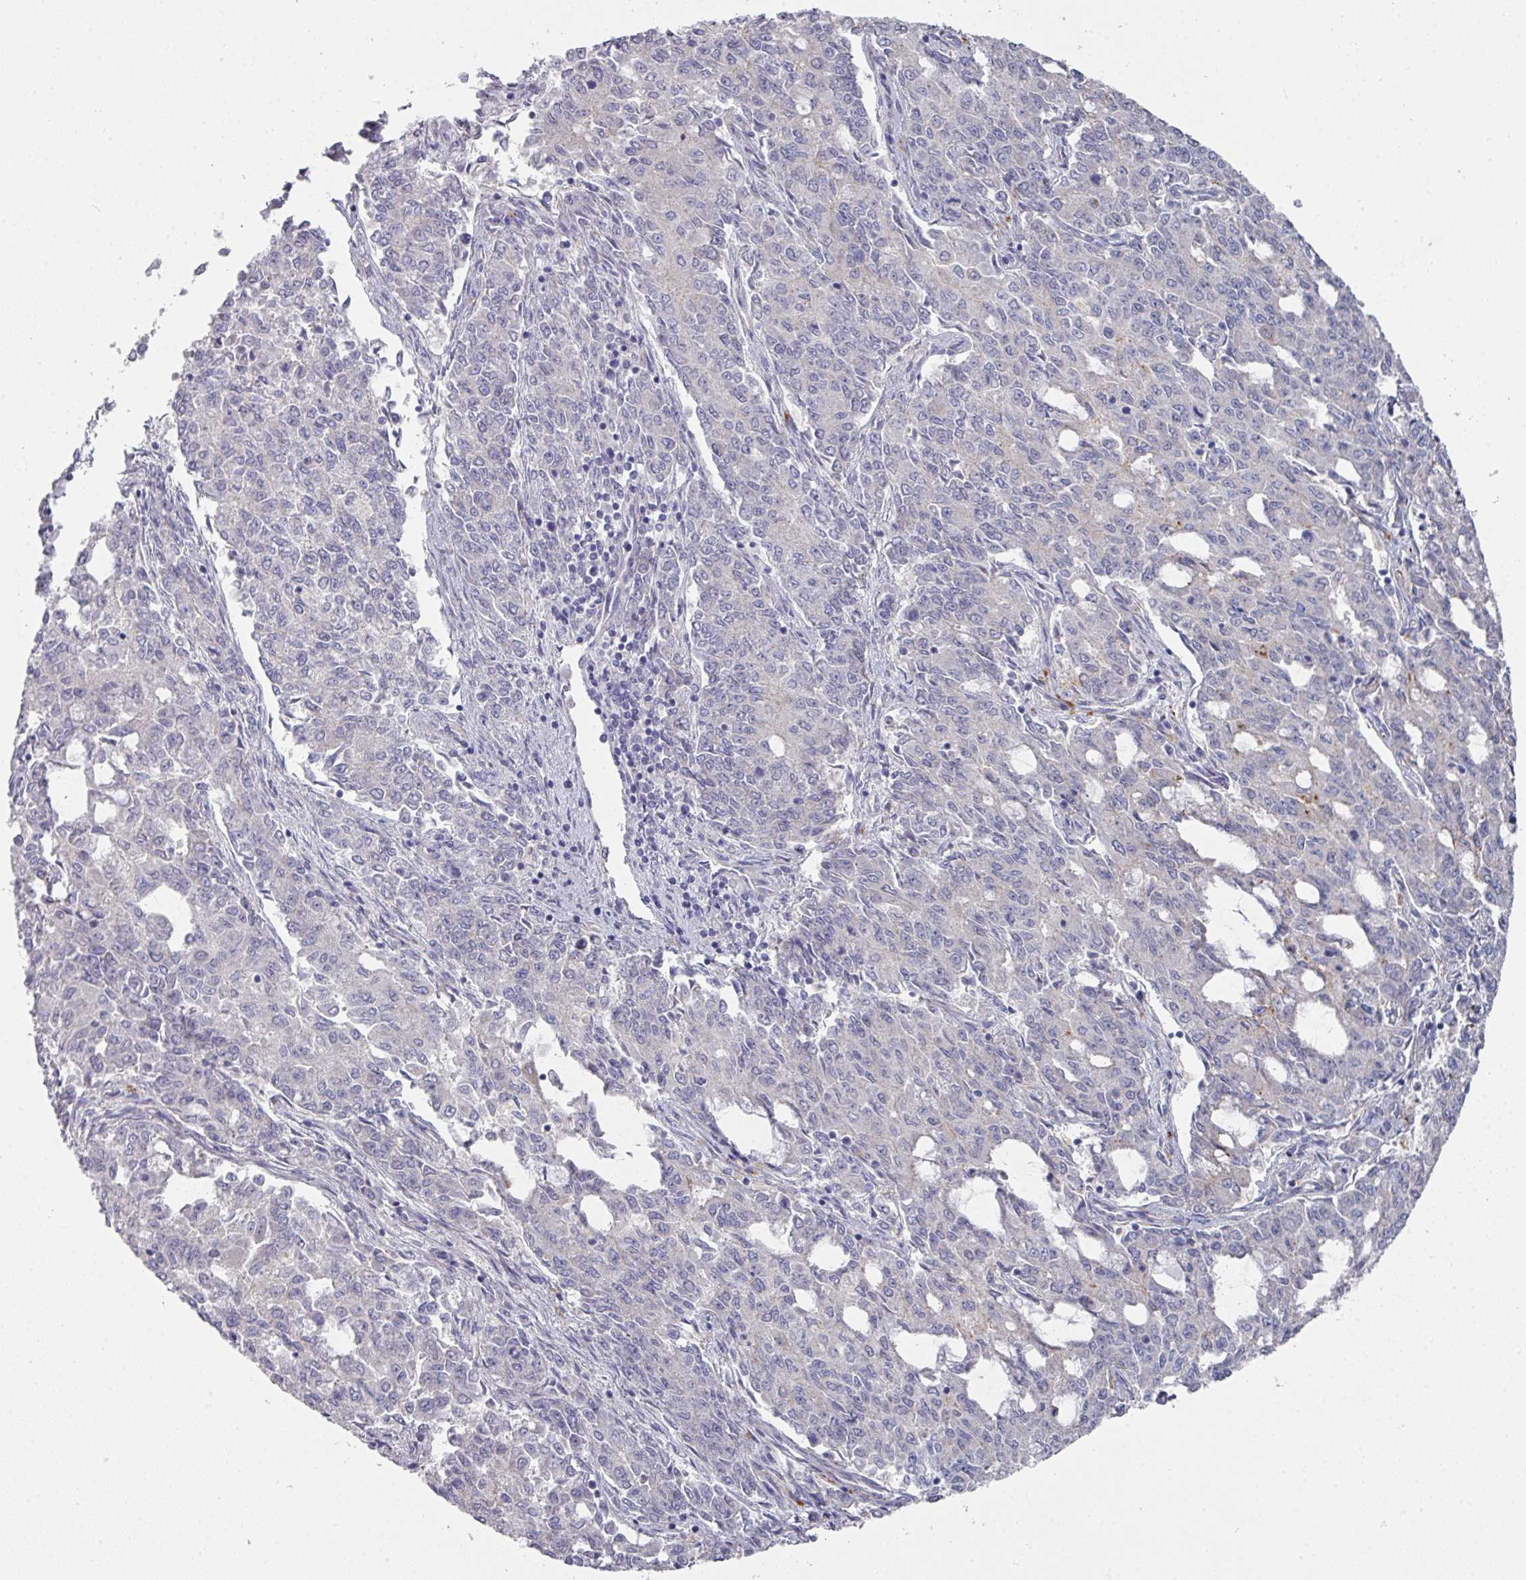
{"staining": {"intensity": "weak", "quantity": "<25%", "location": "cytoplasmic/membranous"}, "tissue": "endometrial cancer", "cell_type": "Tumor cells", "image_type": "cancer", "snomed": [{"axis": "morphology", "description": "Adenocarcinoma, NOS"}, {"axis": "topography", "description": "Endometrium"}], "caption": "A histopathology image of human adenocarcinoma (endometrial) is negative for staining in tumor cells. (DAB (3,3'-diaminobenzidine) immunohistochemistry visualized using brightfield microscopy, high magnification).", "gene": "NT5C1A", "patient": {"sex": "female", "age": 50}}